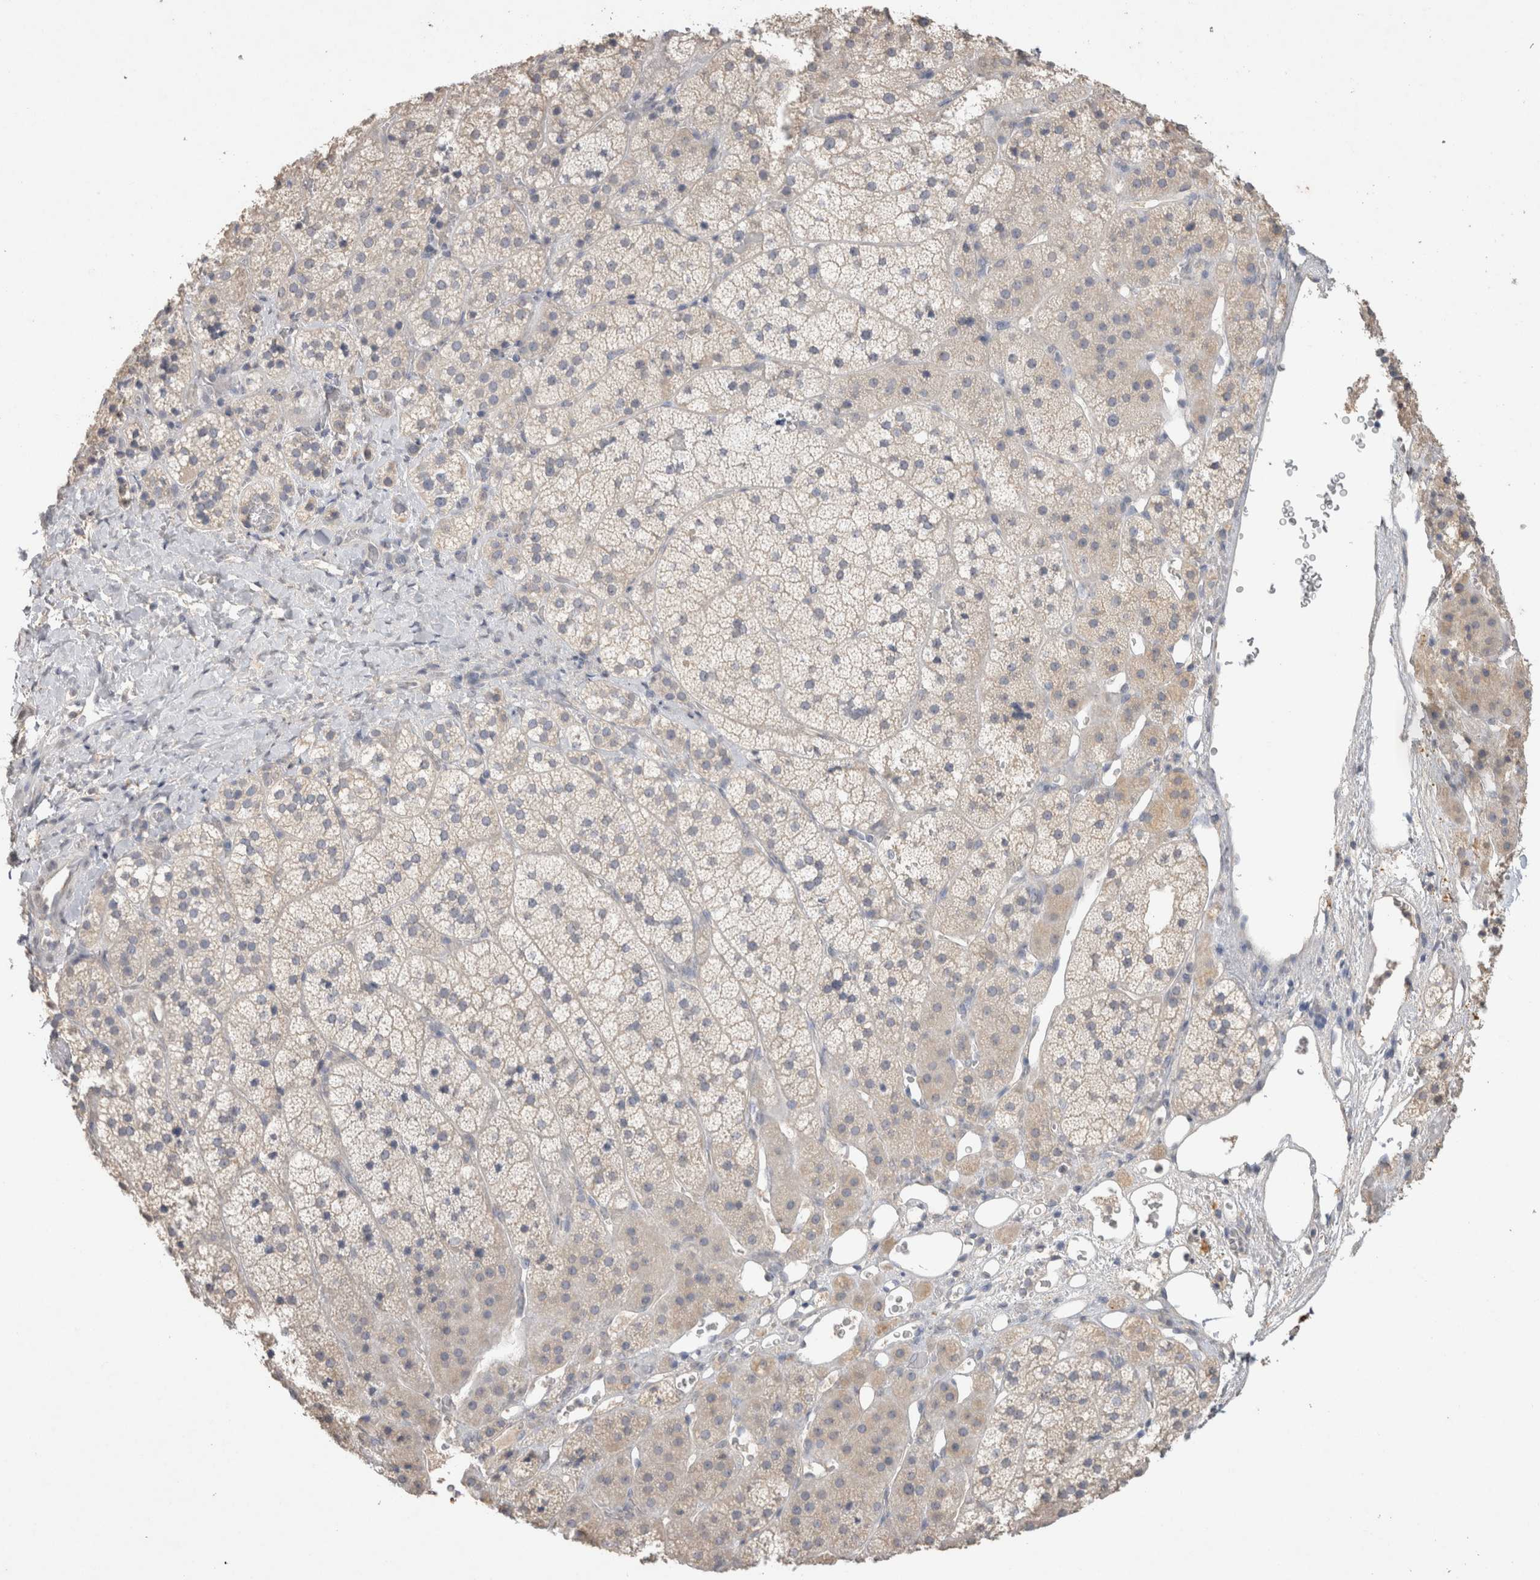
{"staining": {"intensity": "negative", "quantity": "none", "location": "none"}, "tissue": "adrenal gland", "cell_type": "Glandular cells", "image_type": "normal", "snomed": [{"axis": "morphology", "description": "Normal tissue, NOS"}, {"axis": "topography", "description": "Adrenal gland"}], "caption": "Glandular cells show no significant protein expression in unremarkable adrenal gland. The staining is performed using DAB brown chromogen with nuclei counter-stained in using hematoxylin.", "gene": "NAALADL2", "patient": {"sex": "female", "age": 44}}